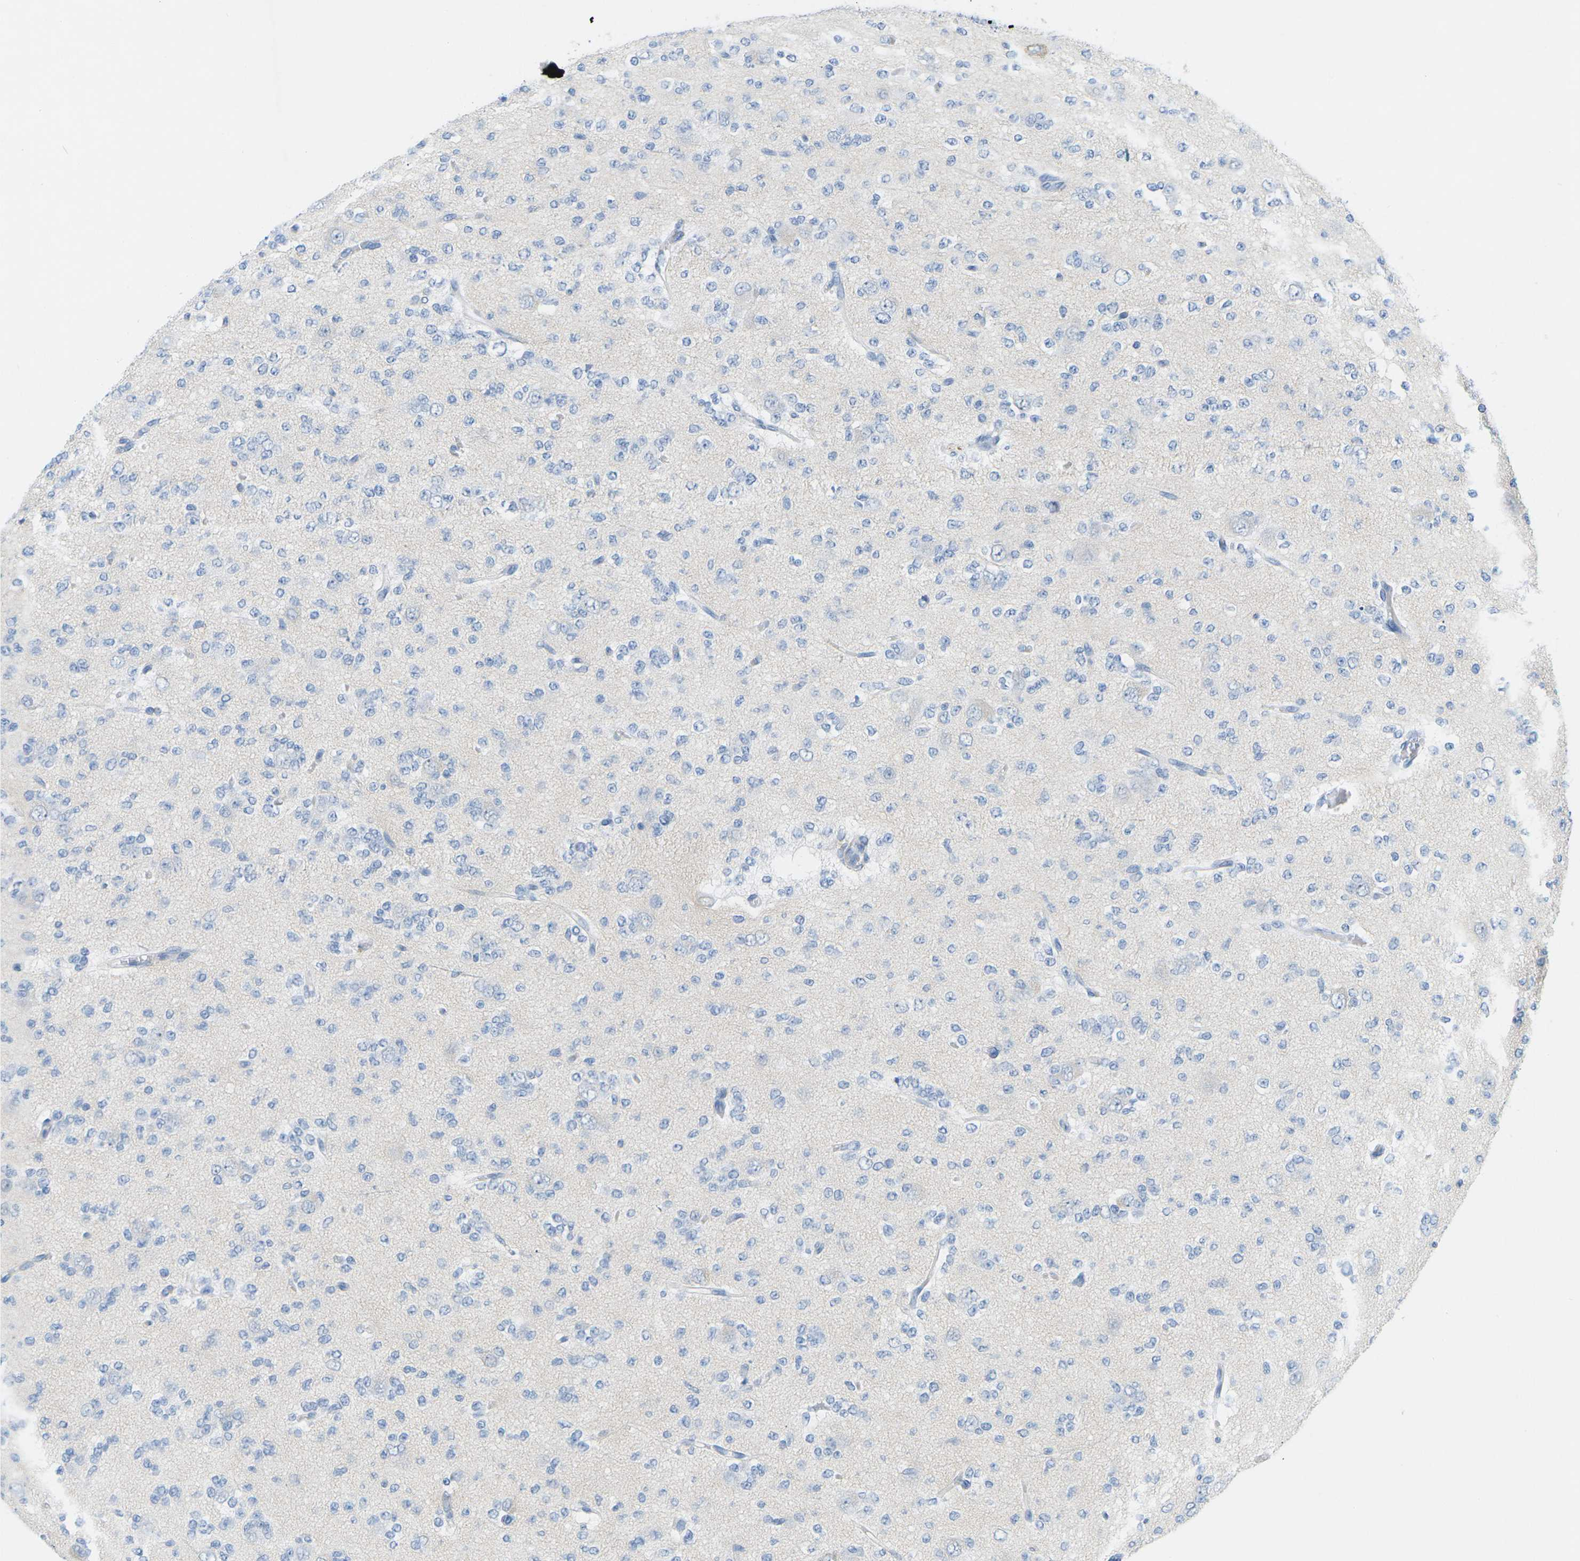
{"staining": {"intensity": "negative", "quantity": "none", "location": "none"}, "tissue": "glioma", "cell_type": "Tumor cells", "image_type": "cancer", "snomed": [{"axis": "morphology", "description": "Glioma, malignant, Low grade"}, {"axis": "topography", "description": "Brain"}], "caption": "Glioma was stained to show a protein in brown. There is no significant expression in tumor cells.", "gene": "HLTF", "patient": {"sex": "male", "age": 38}}